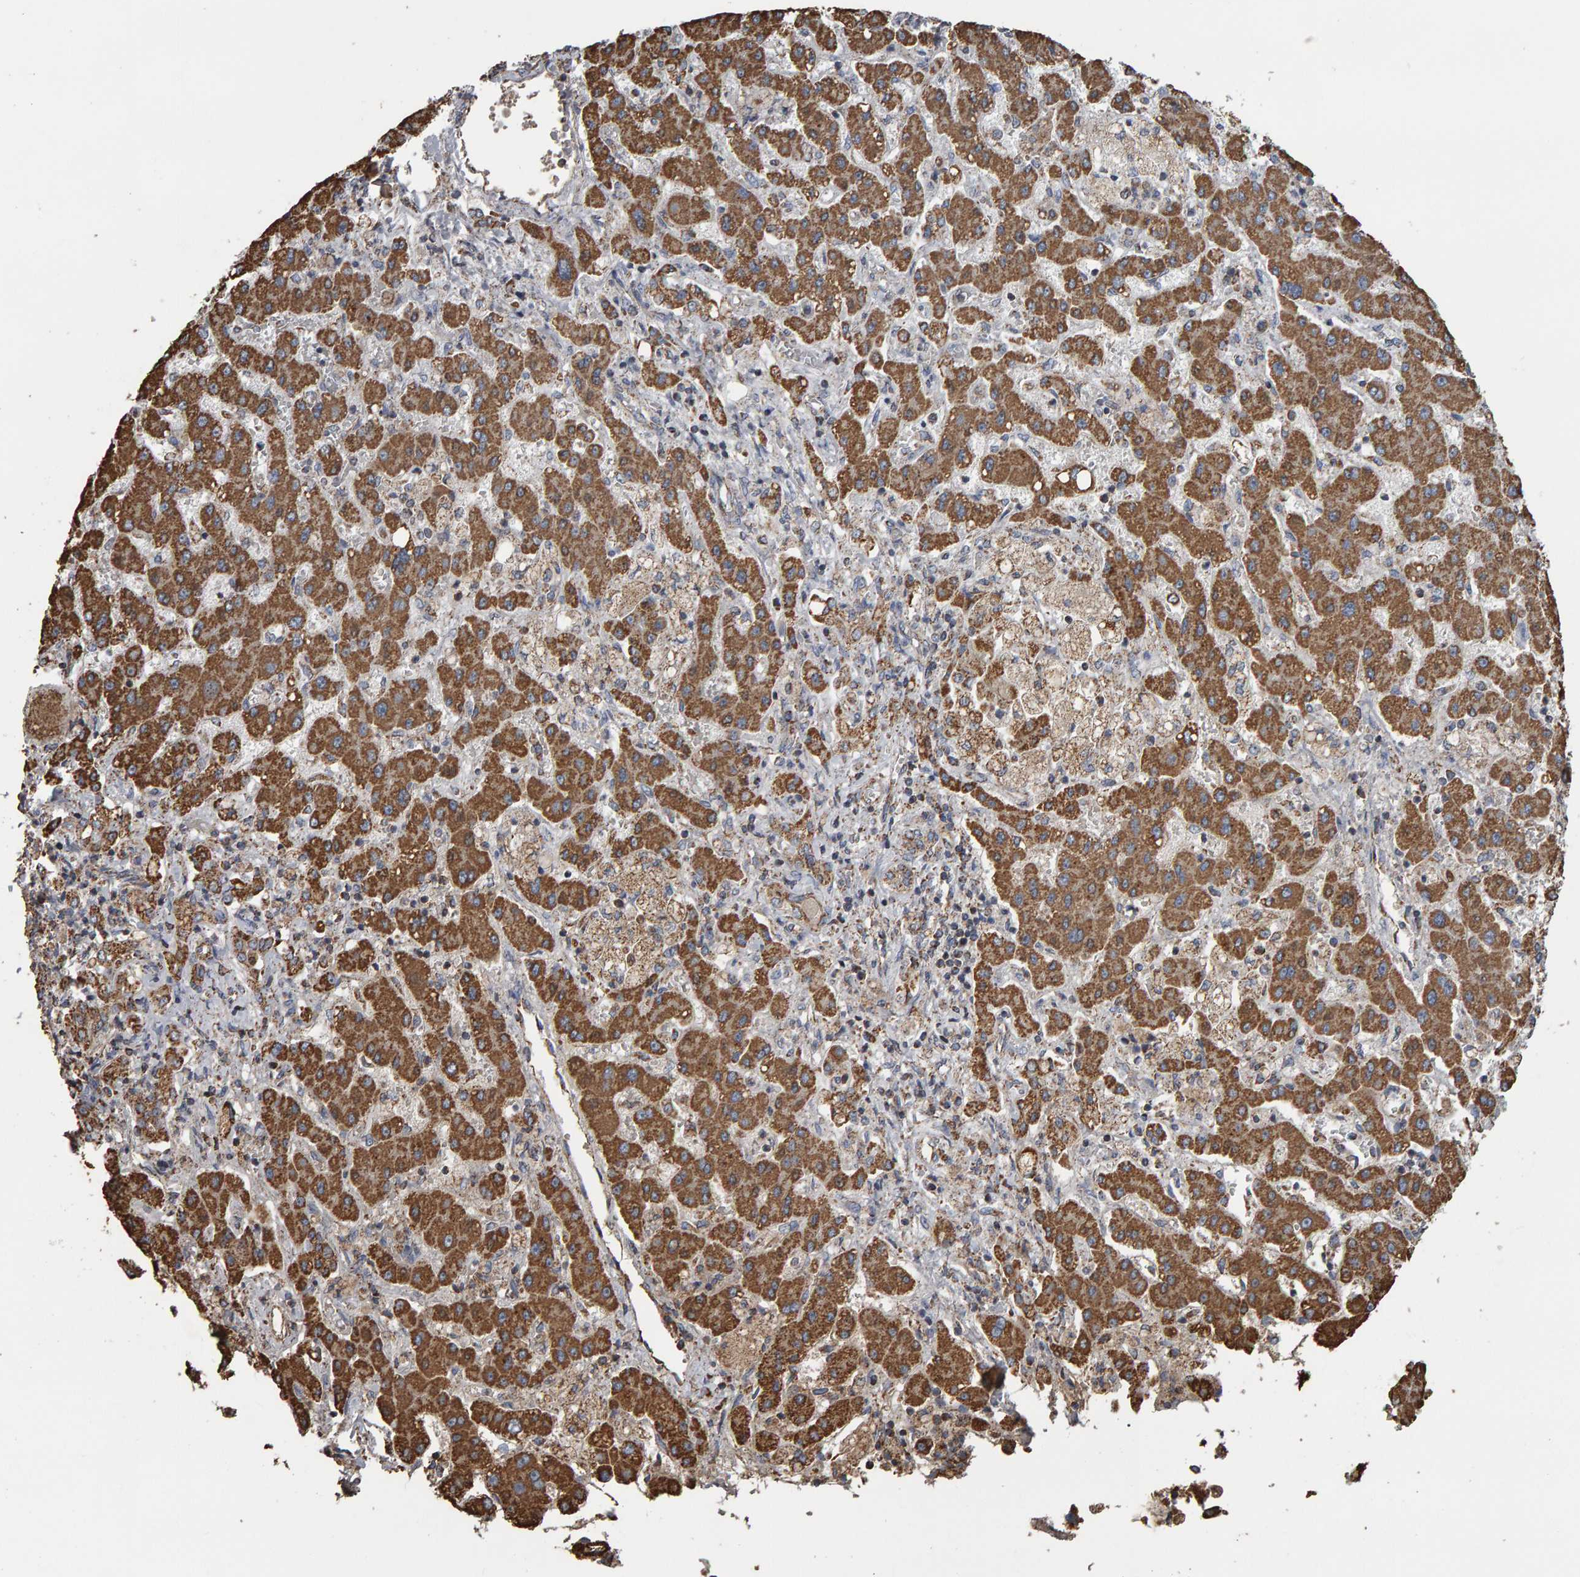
{"staining": {"intensity": "moderate", "quantity": ">75%", "location": "cytoplasmic/membranous"}, "tissue": "liver cancer", "cell_type": "Tumor cells", "image_type": "cancer", "snomed": [{"axis": "morphology", "description": "Cholangiocarcinoma"}, {"axis": "topography", "description": "Liver"}], "caption": "Tumor cells display medium levels of moderate cytoplasmic/membranous expression in about >75% of cells in cholangiocarcinoma (liver).", "gene": "TOM1L1", "patient": {"sex": "male", "age": 50}}